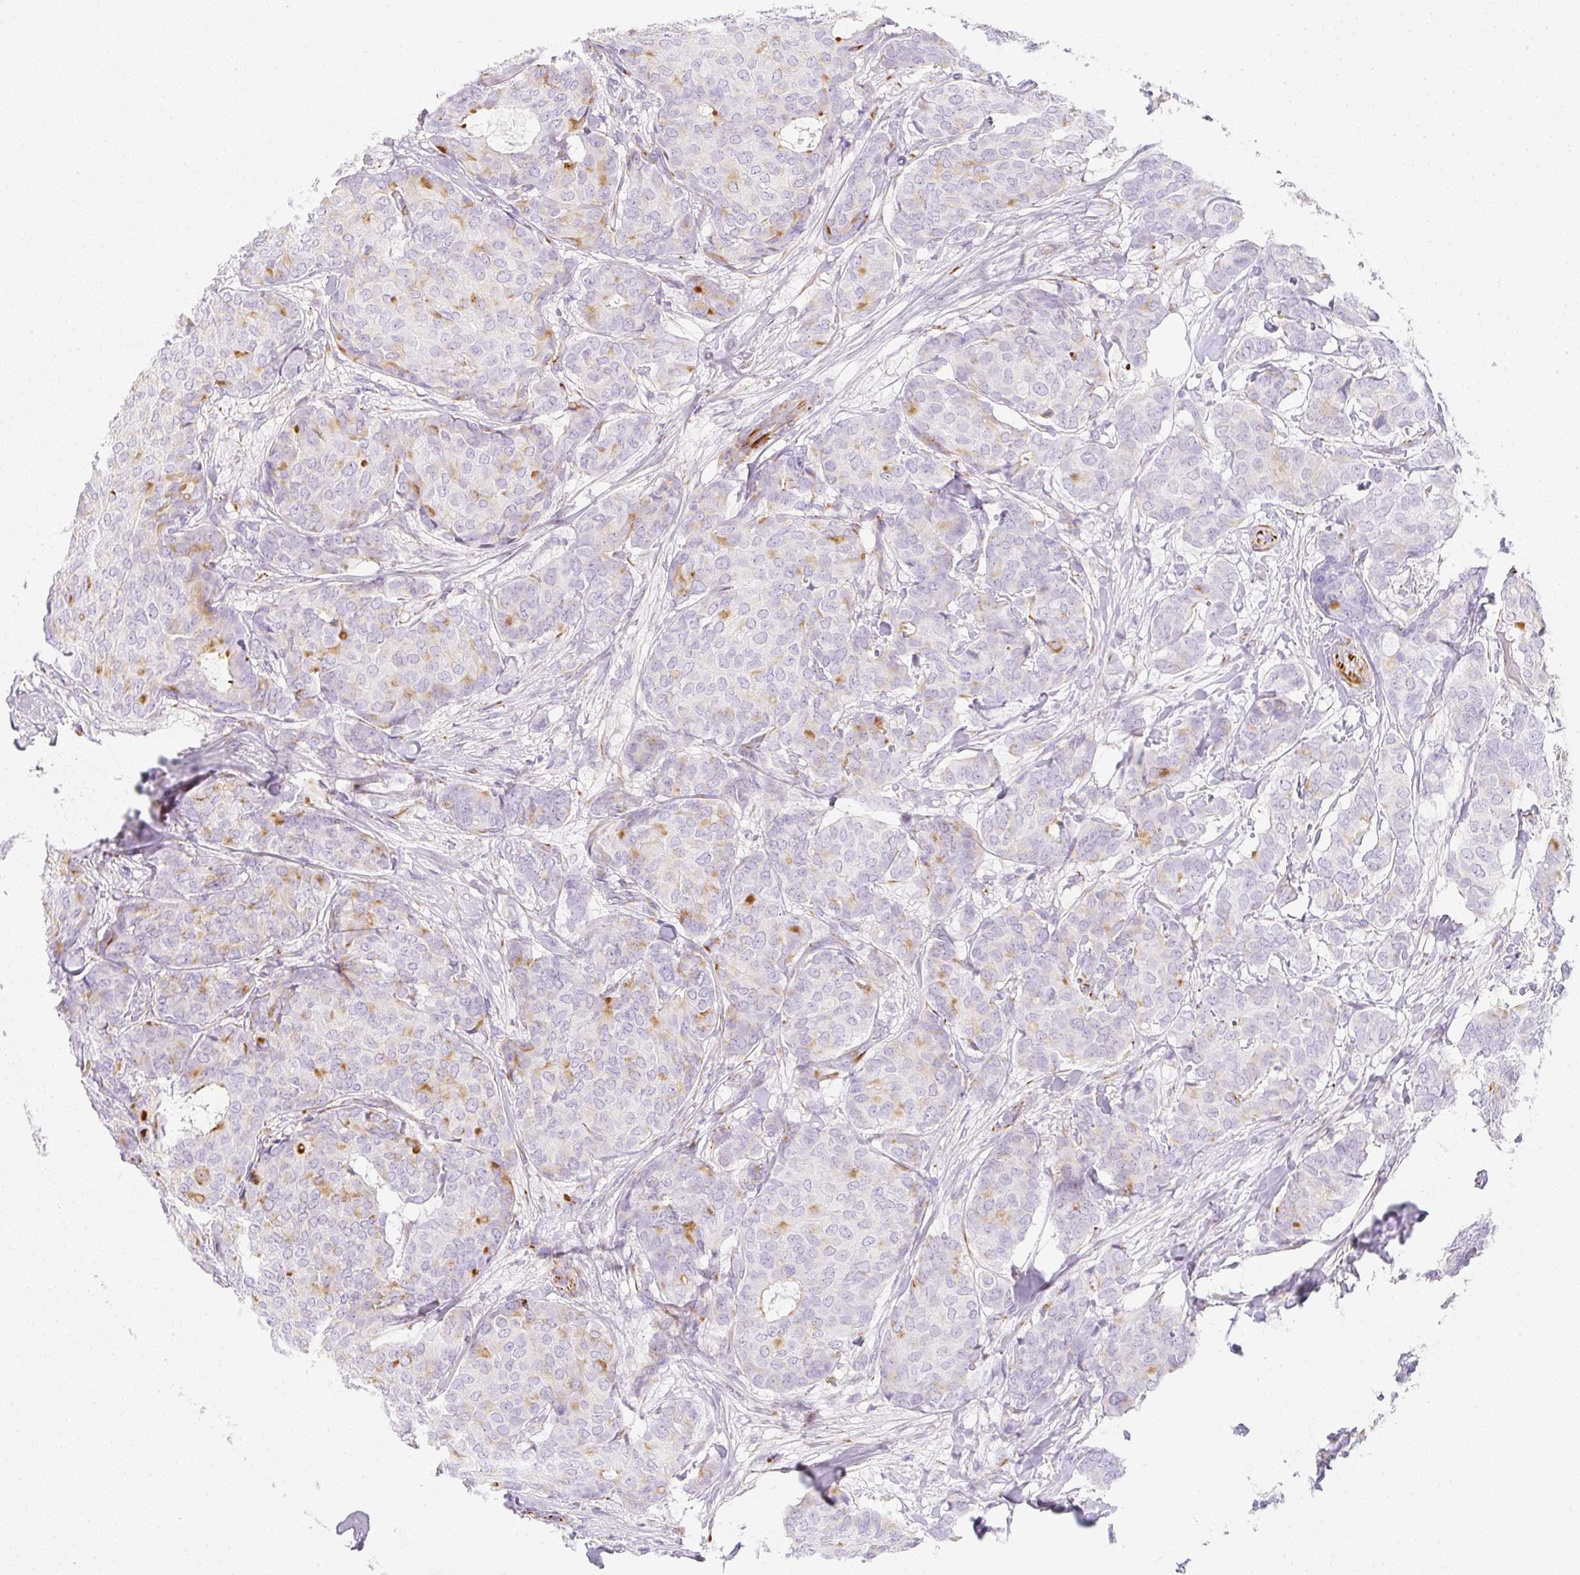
{"staining": {"intensity": "moderate", "quantity": "<25%", "location": "cytoplasmic/membranous"}, "tissue": "breast cancer", "cell_type": "Tumor cells", "image_type": "cancer", "snomed": [{"axis": "morphology", "description": "Duct carcinoma"}, {"axis": "topography", "description": "Breast"}], "caption": "About <25% of tumor cells in breast cancer (infiltrating ductal carcinoma) demonstrate moderate cytoplasmic/membranous protein expression as visualized by brown immunohistochemical staining.", "gene": "ZNF689", "patient": {"sex": "female", "age": 75}}